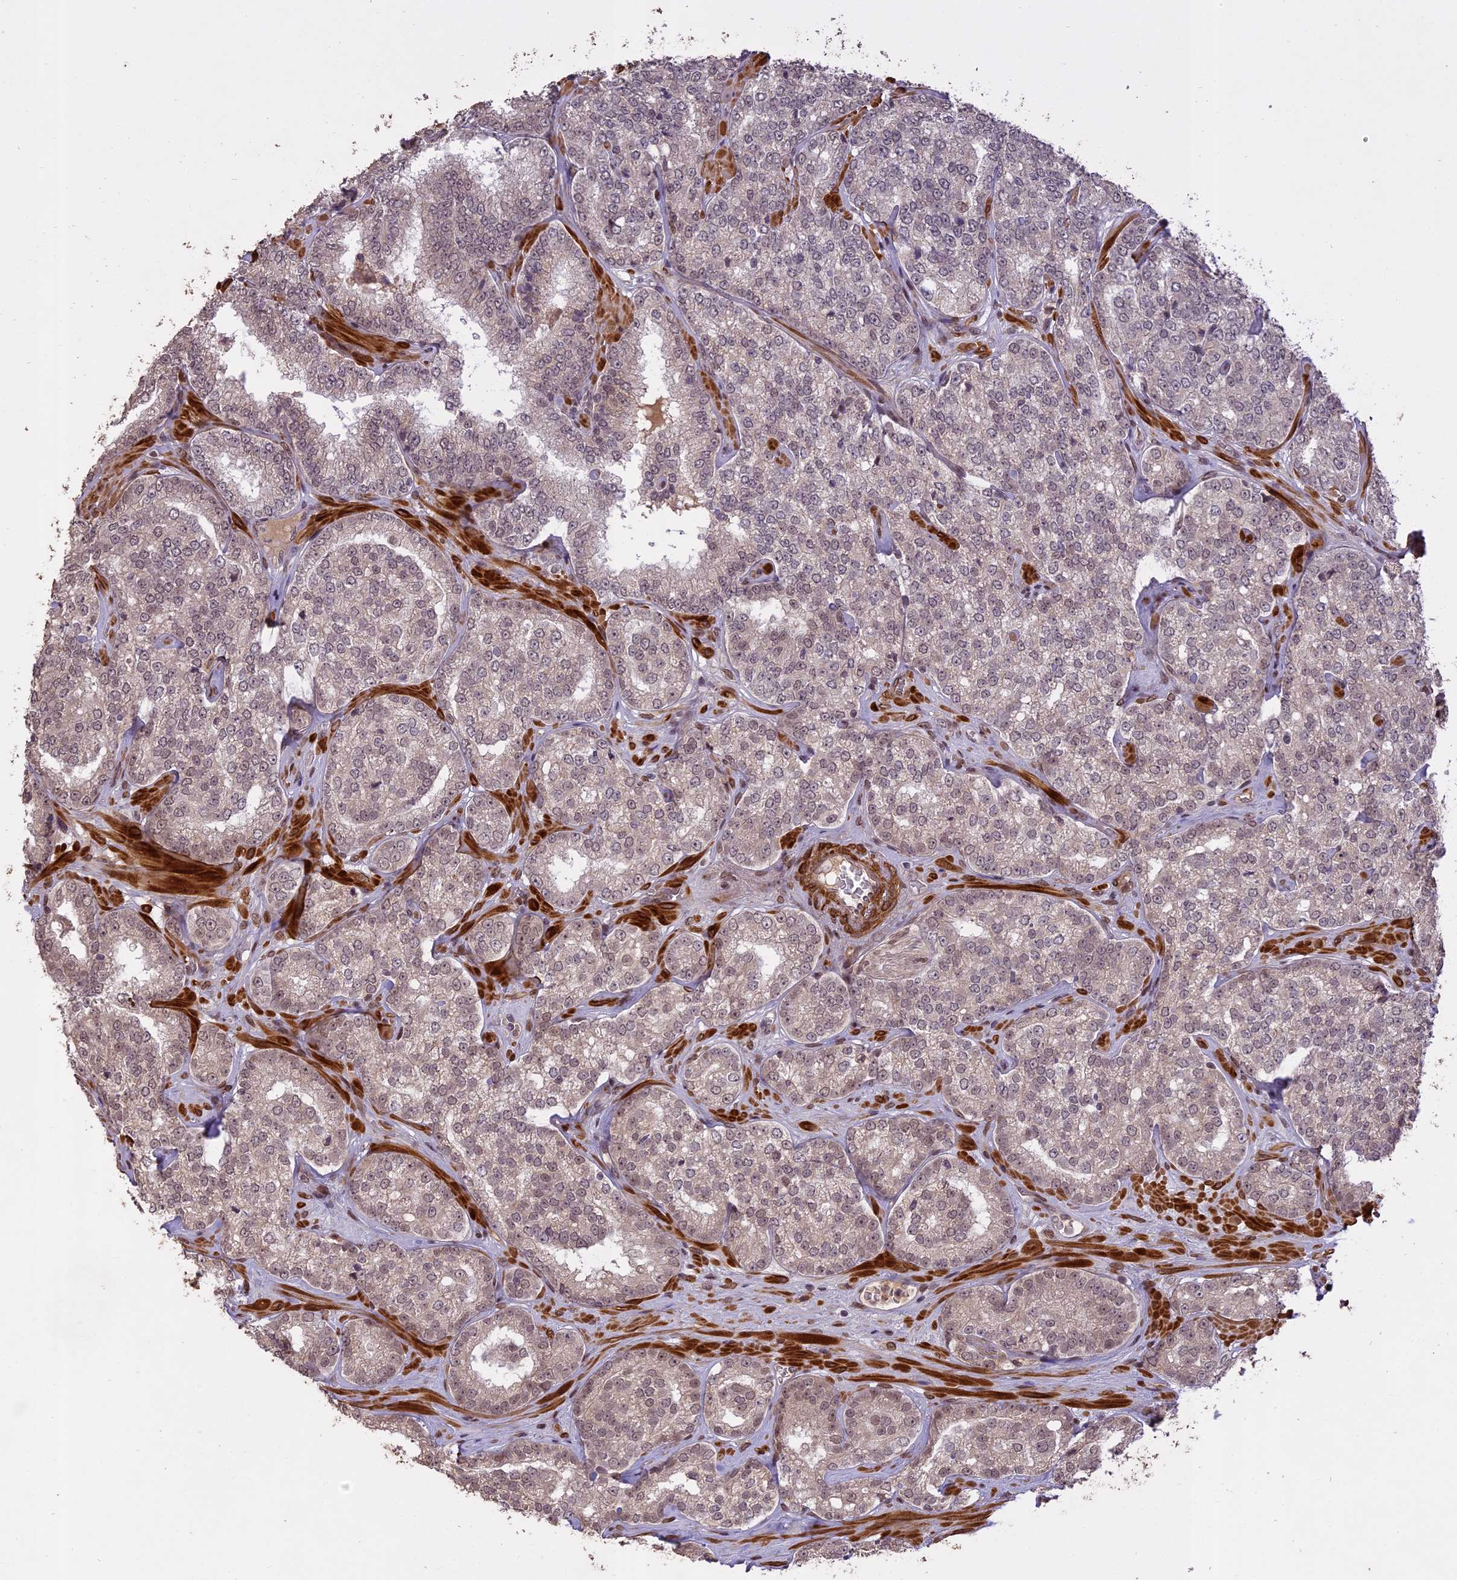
{"staining": {"intensity": "moderate", "quantity": "<25%", "location": "nuclear"}, "tissue": "prostate cancer", "cell_type": "Tumor cells", "image_type": "cancer", "snomed": [{"axis": "morphology", "description": "Normal tissue, NOS"}, {"axis": "morphology", "description": "Adenocarcinoma, High grade"}, {"axis": "topography", "description": "Prostate"}], "caption": "Human prostate cancer (high-grade adenocarcinoma) stained with a brown dye exhibits moderate nuclear positive expression in about <25% of tumor cells.", "gene": "PRELID2", "patient": {"sex": "male", "age": 83}}